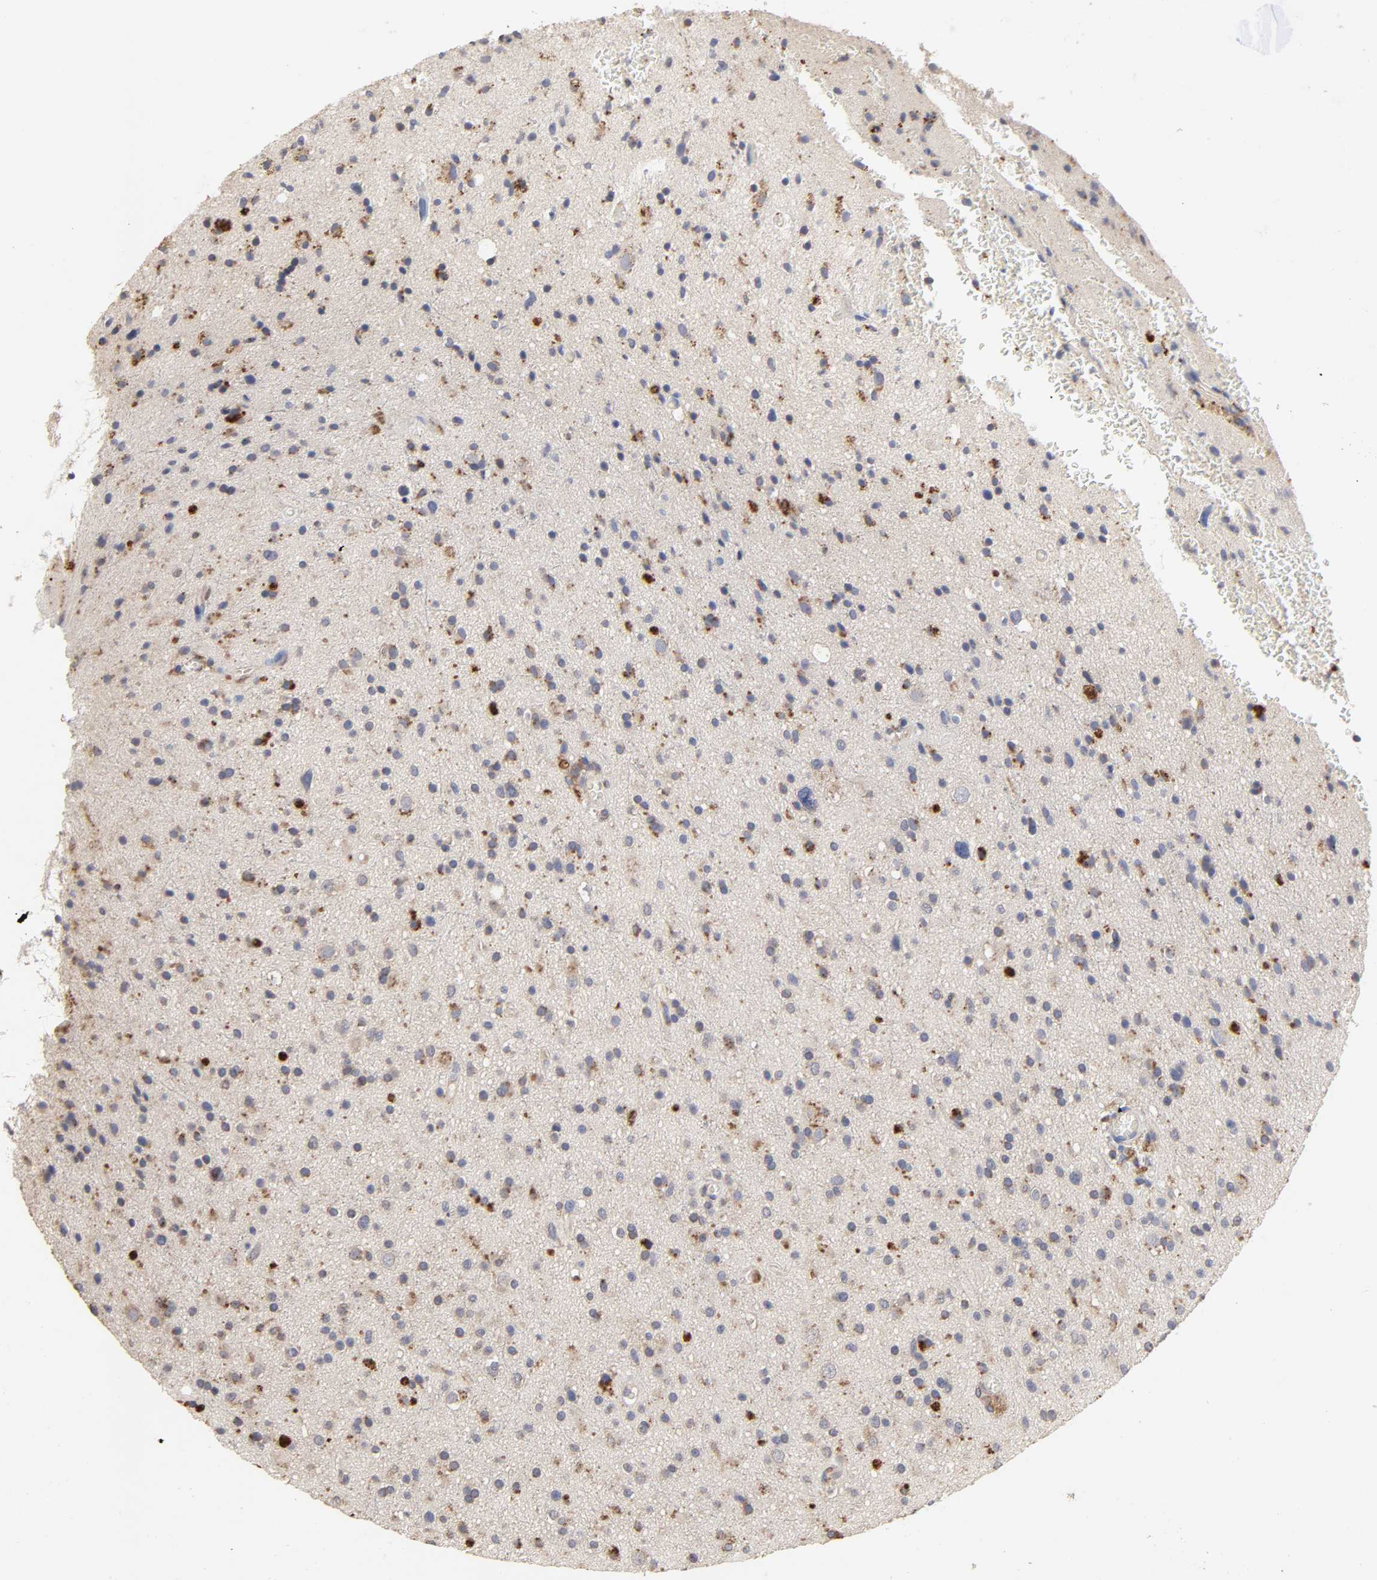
{"staining": {"intensity": "strong", "quantity": "<25%", "location": "cytoplasmic/membranous"}, "tissue": "glioma", "cell_type": "Tumor cells", "image_type": "cancer", "snomed": [{"axis": "morphology", "description": "Glioma, malignant, High grade"}, {"axis": "topography", "description": "Brain"}], "caption": "The histopathology image reveals immunohistochemical staining of malignant glioma (high-grade). There is strong cytoplasmic/membranous positivity is present in about <25% of tumor cells.", "gene": "EIF4G2", "patient": {"sex": "male", "age": 33}}